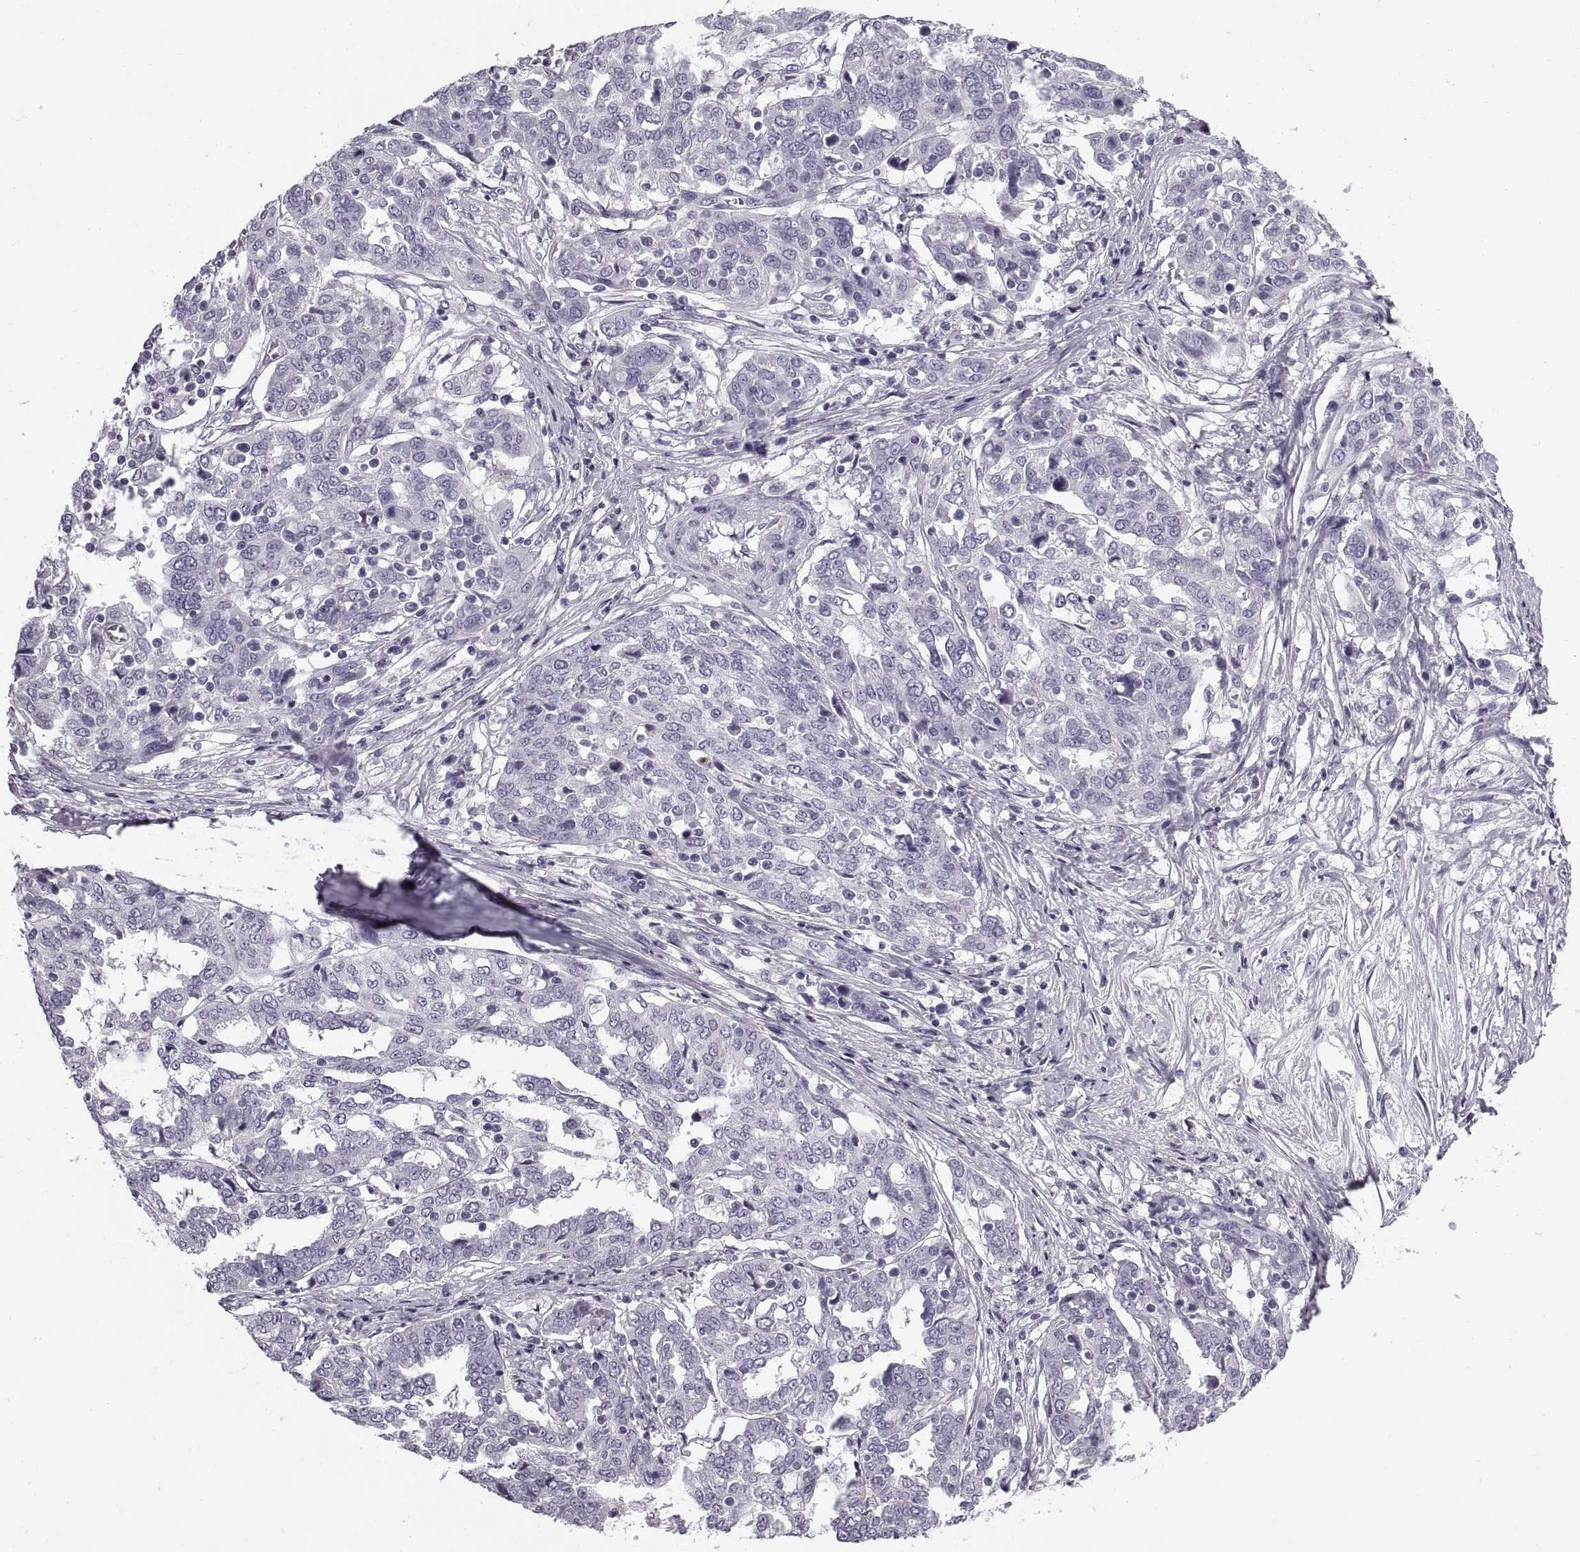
{"staining": {"intensity": "negative", "quantity": "none", "location": "none"}, "tissue": "ovarian cancer", "cell_type": "Tumor cells", "image_type": "cancer", "snomed": [{"axis": "morphology", "description": "Cystadenocarcinoma, serous, NOS"}, {"axis": "topography", "description": "Ovary"}], "caption": "High power microscopy image of an IHC histopathology image of ovarian cancer (serous cystadenocarcinoma), revealing no significant positivity in tumor cells.", "gene": "CALCR", "patient": {"sex": "female", "age": 67}}